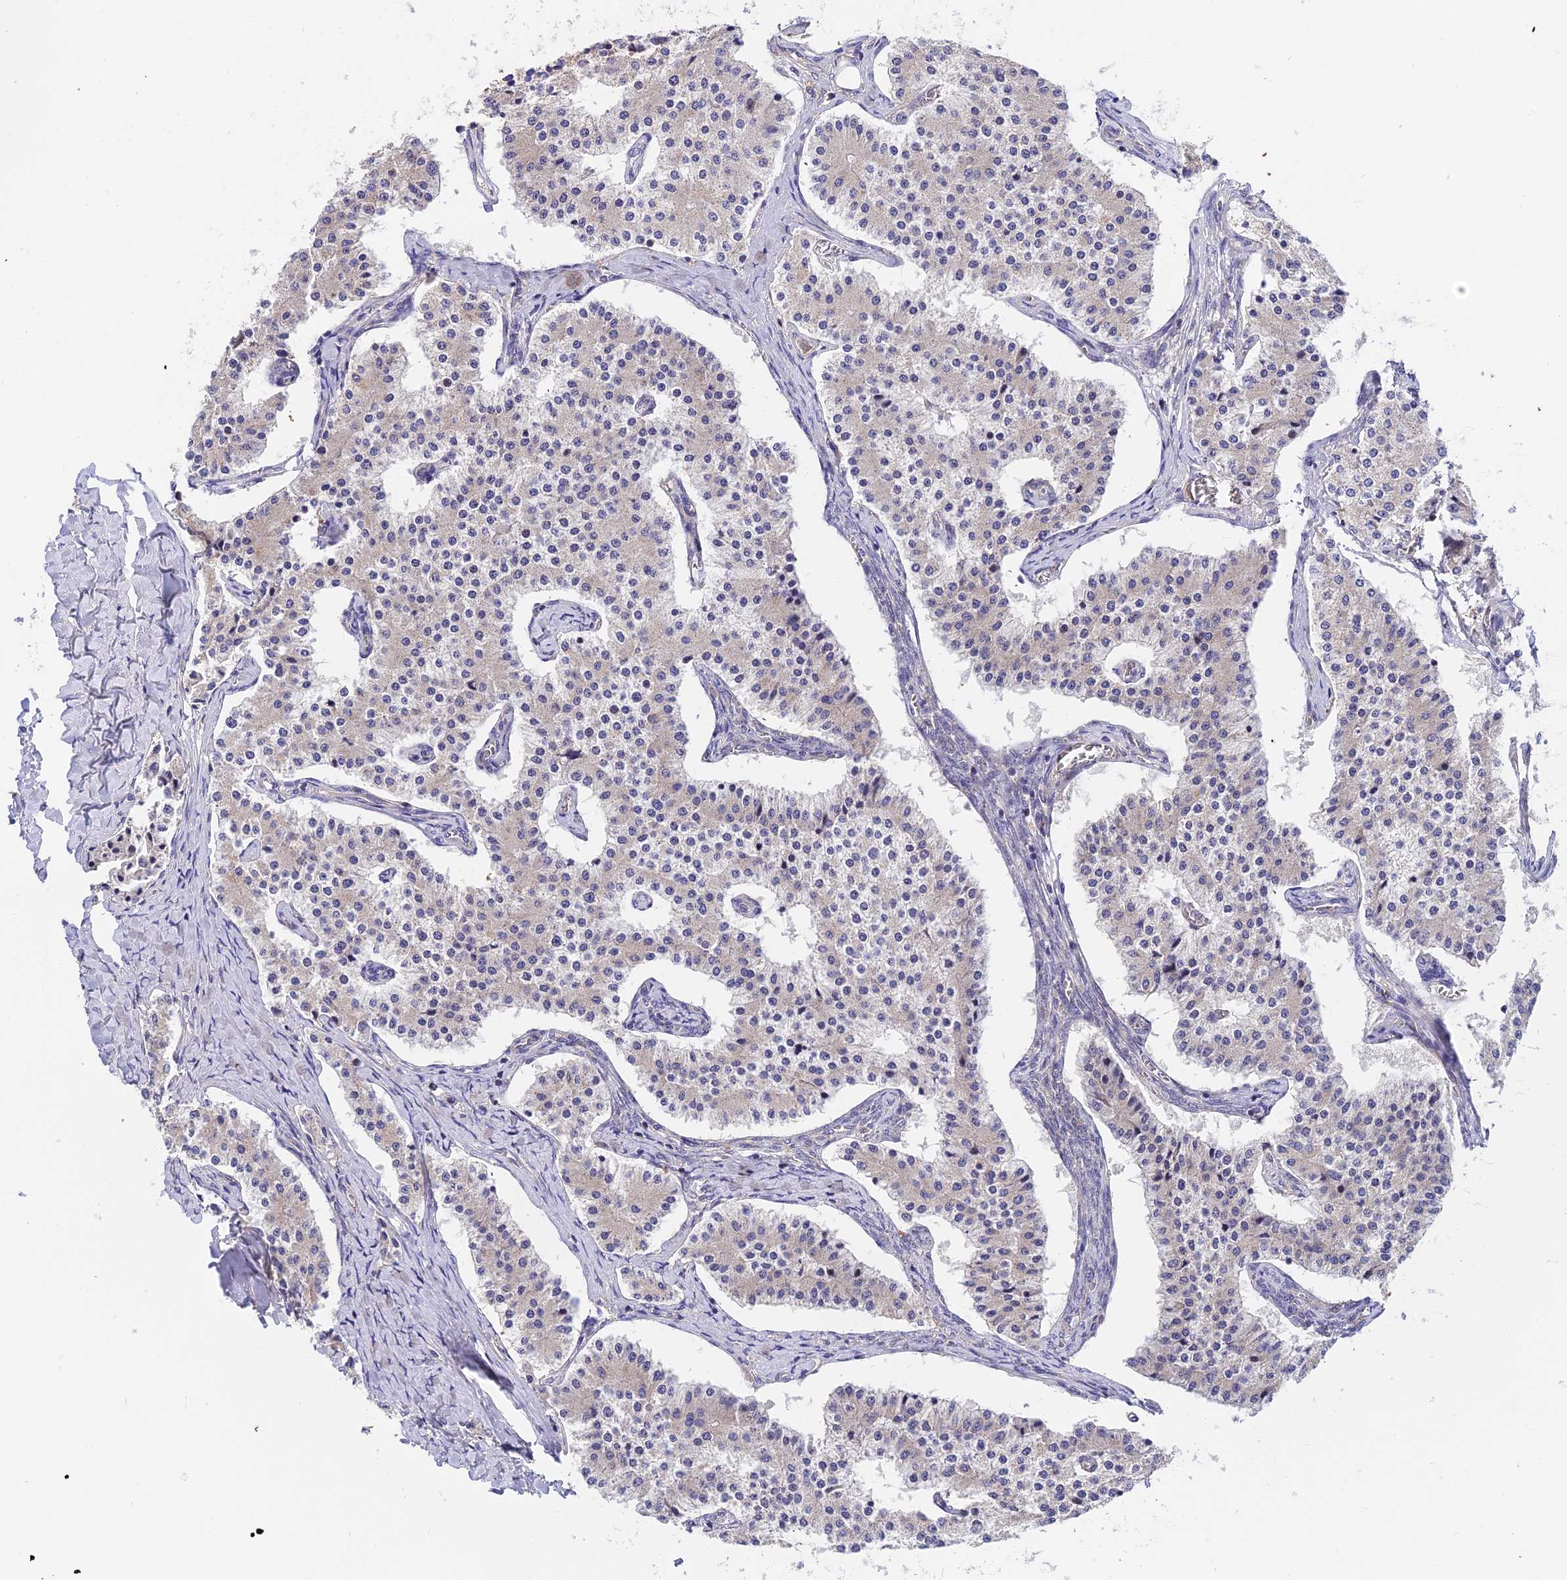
{"staining": {"intensity": "weak", "quantity": "<25%", "location": "cytoplasmic/membranous"}, "tissue": "carcinoid", "cell_type": "Tumor cells", "image_type": "cancer", "snomed": [{"axis": "morphology", "description": "Carcinoid, malignant, NOS"}, {"axis": "topography", "description": "Colon"}], "caption": "Tumor cells show no significant positivity in carcinoid (malignant).", "gene": "CDC37L1", "patient": {"sex": "female", "age": 52}}